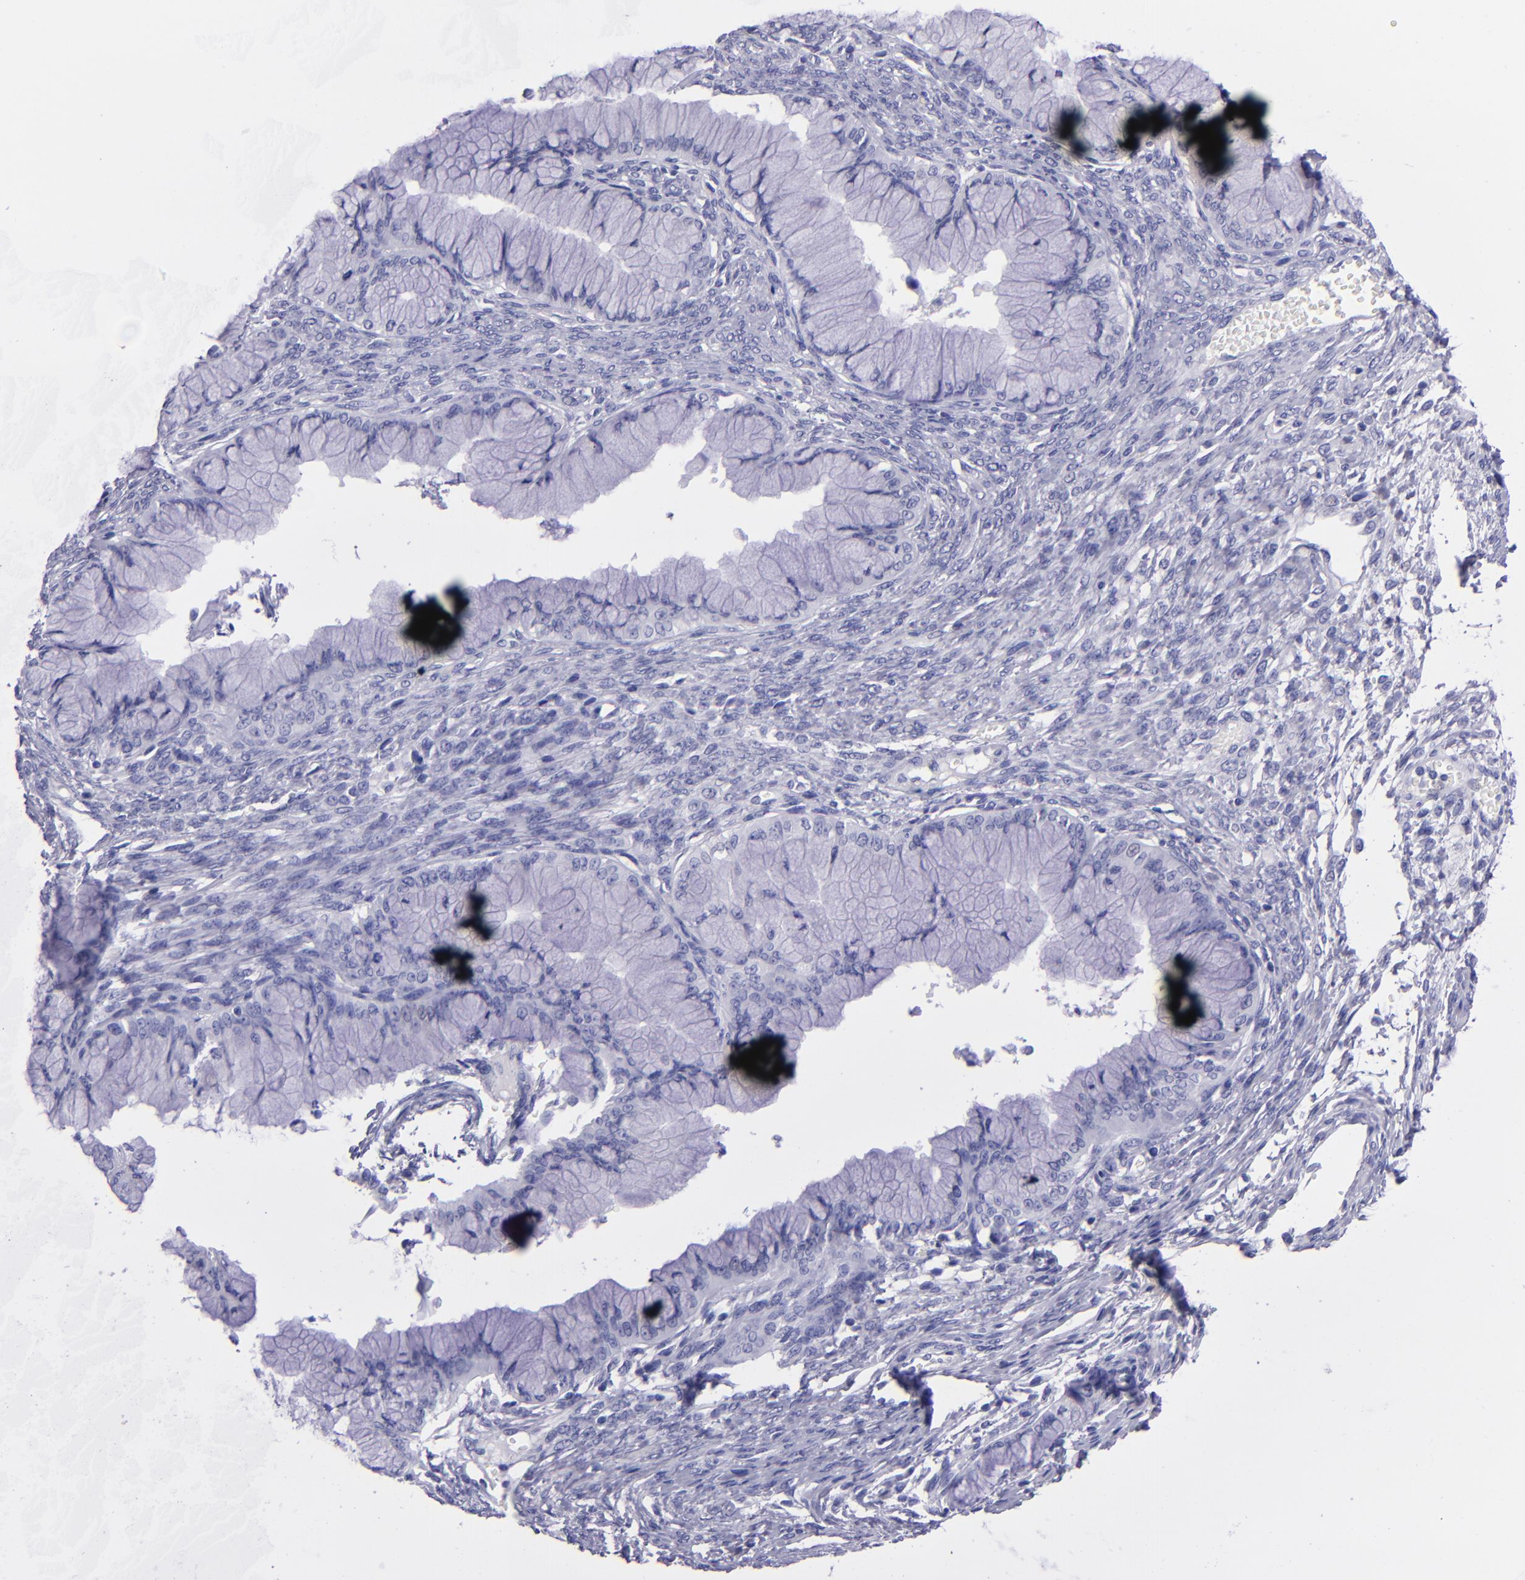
{"staining": {"intensity": "negative", "quantity": "none", "location": "none"}, "tissue": "ovarian cancer", "cell_type": "Tumor cells", "image_type": "cancer", "snomed": [{"axis": "morphology", "description": "Cystadenocarcinoma, mucinous, NOS"}, {"axis": "topography", "description": "Ovary"}], "caption": "Immunohistochemistry image of neoplastic tissue: human mucinous cystadenocarcinoma (ovarian) stained with DAB shows no significant protein staining in tumor cells. (Stains: DAB (3,3'-diaminobenzidine) IHC with hematoxylin counter stain, Microscopy: brightfield microscopy at high magnification).", "gene": "TNNT3", "patient": {"sex": "female", "age": 63}}